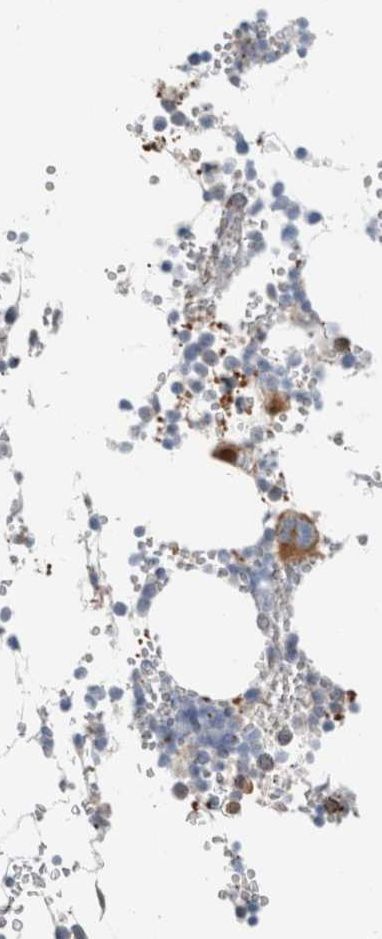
{"staining": {"intensity": "strong", "quantity": "<25%", "location": "cytoplasmic/membranous"}, "tissue": "bone marrow", "cell_type": "Hematopoietic cells", "image_type": "normal", "snomed": [{"axis": "morphology", "description": "Normal tissue, NOS"}, {"axis": "topography", "description": "Bone marrow"}], "caption": "Unremarkable bone marrow reveals strong cytoplasmic/membranous staining in approximately <25% of hematopoietic cells.", "gene": "CRAT", "patient": {"sex": "male", "age": 70}}